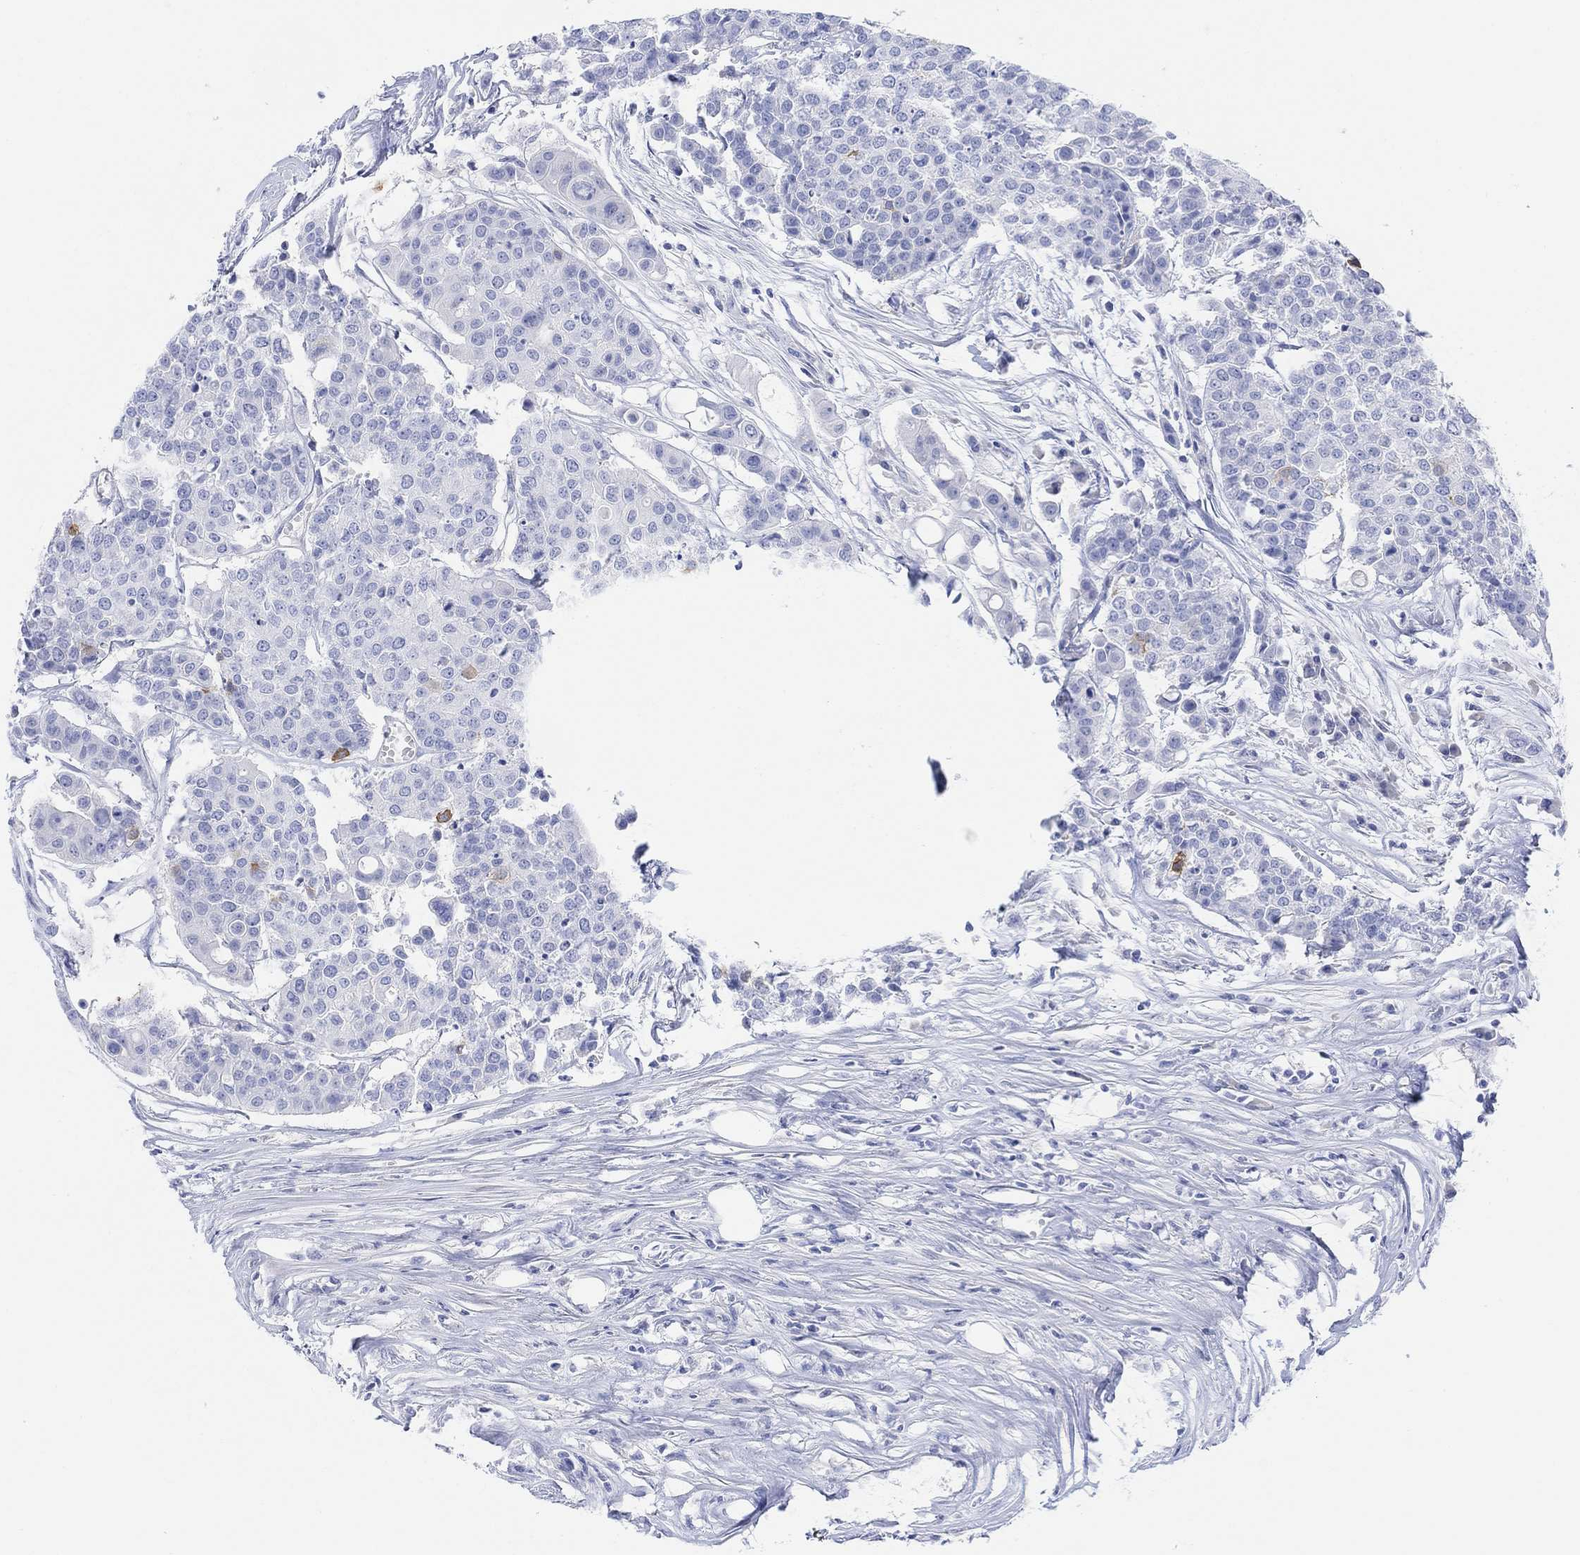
{"staining": {"intensity": "negative", "quantity": "none", "location": "none"}, "tissue": "carcinoid", "cell_type": "Tumor cells", "image_type": "cancer", "snomed": [{"axis": "morphology", "description": "Carcinoid, malignant, NOS"}, {"axis": "topography", "description": "Colon"}], "caption": "DAB (3,3'-diaminobenzidine) immunohistochemical staining of carcinoid reveals no significant expression in tumor cells.", "gene": "GNG13", "patient": {"sex": "male", "age": 81}}